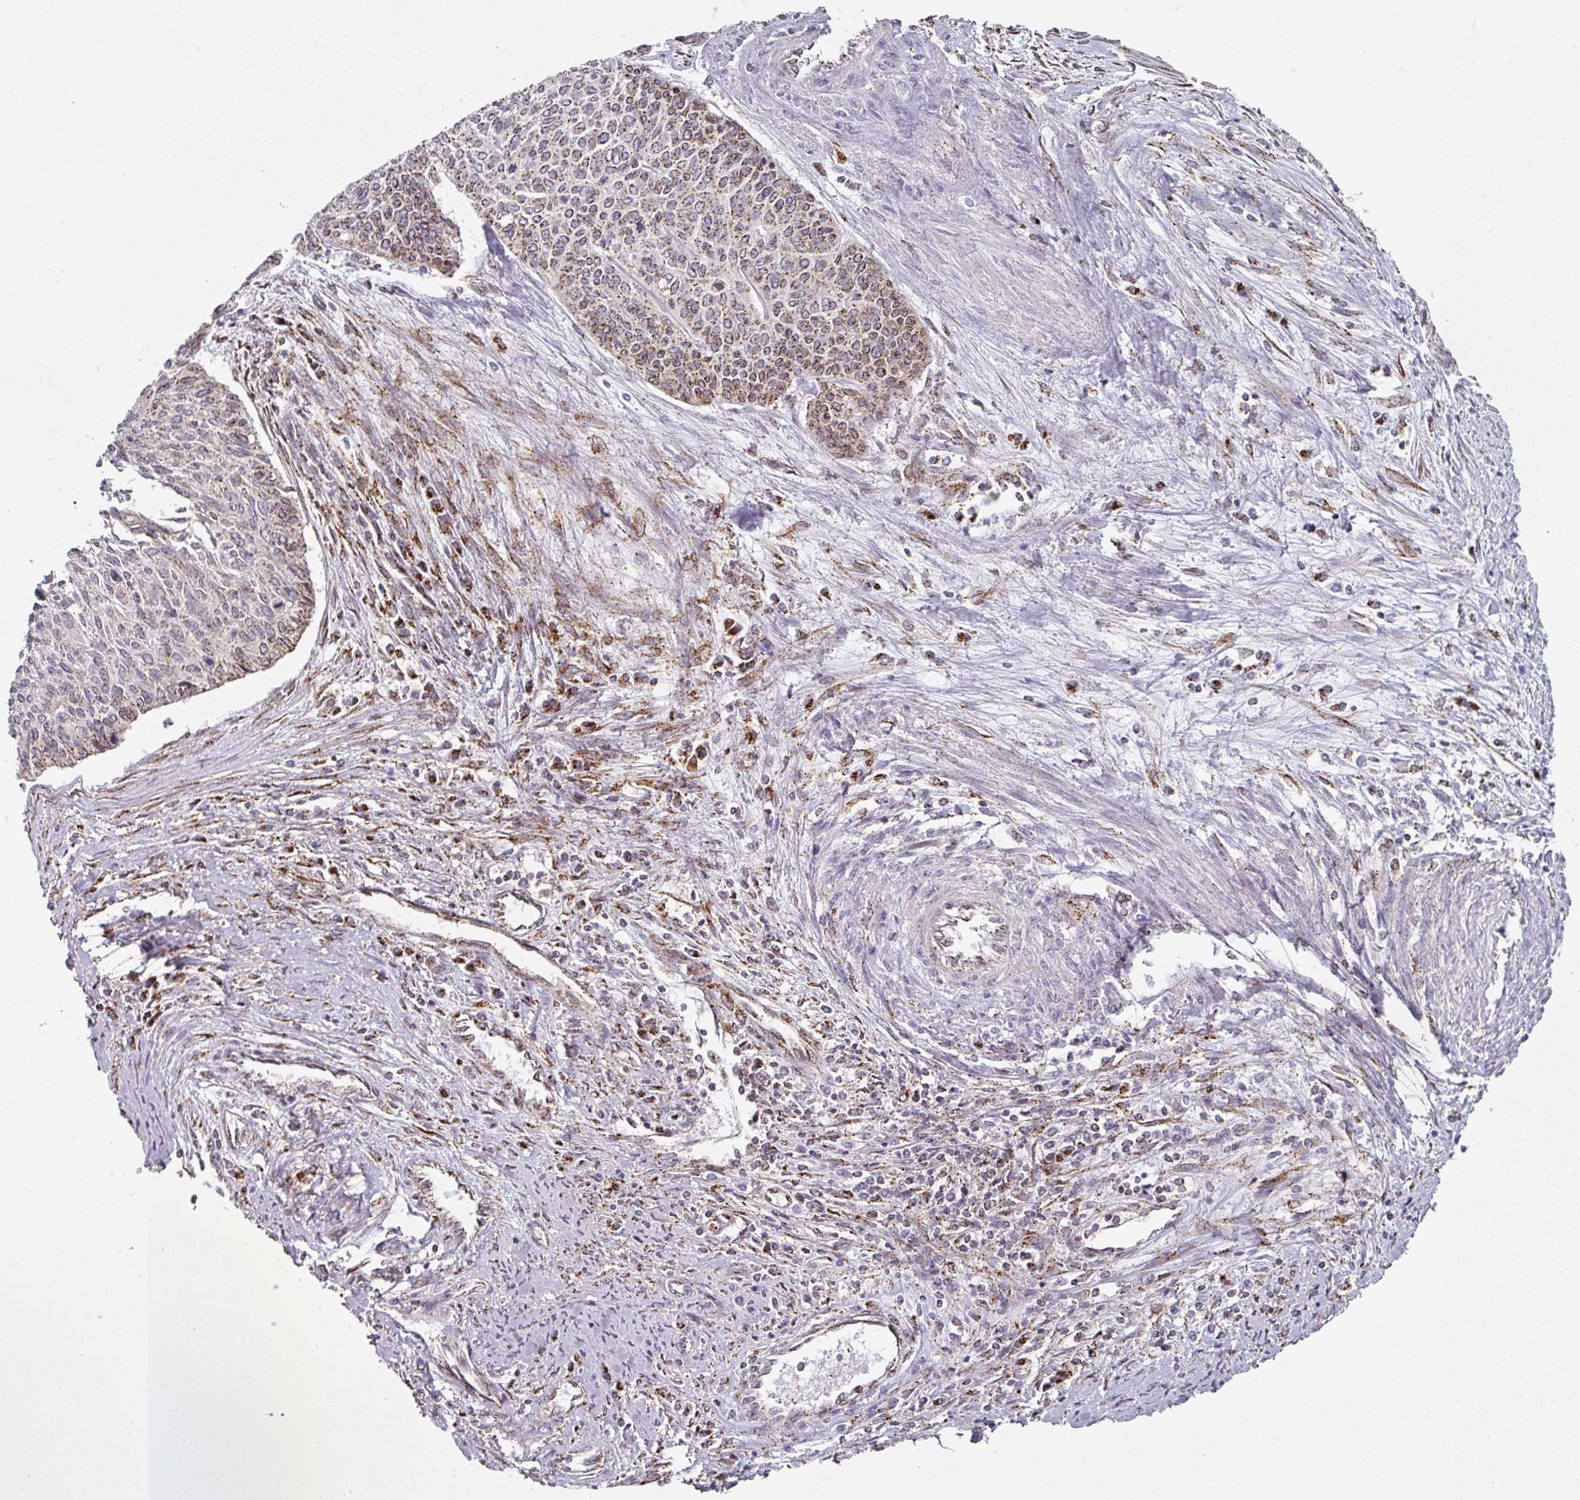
{"staining": {"intensity": "moderate", "quantity": ">75%", "location": "cytoplasmic/membranous"}, "tissue": "cervical cancer", "cell_type": "Tumor cells", "image_type": "cancer", "snomed": [{"axis": "morphology", "description": "Squamous cell carcinoma, NOS"}, {"axis": "topography", "description": "Cervix"}], "caption": "An image showing moderate cytoplasmic/membranous expression in approximately >75% of tumor cells in cervical cancer, as visualized by brown immunohistochemical staining.", "gene": "CCDC85B", "patient": {"sex": "female", "age": 55}}